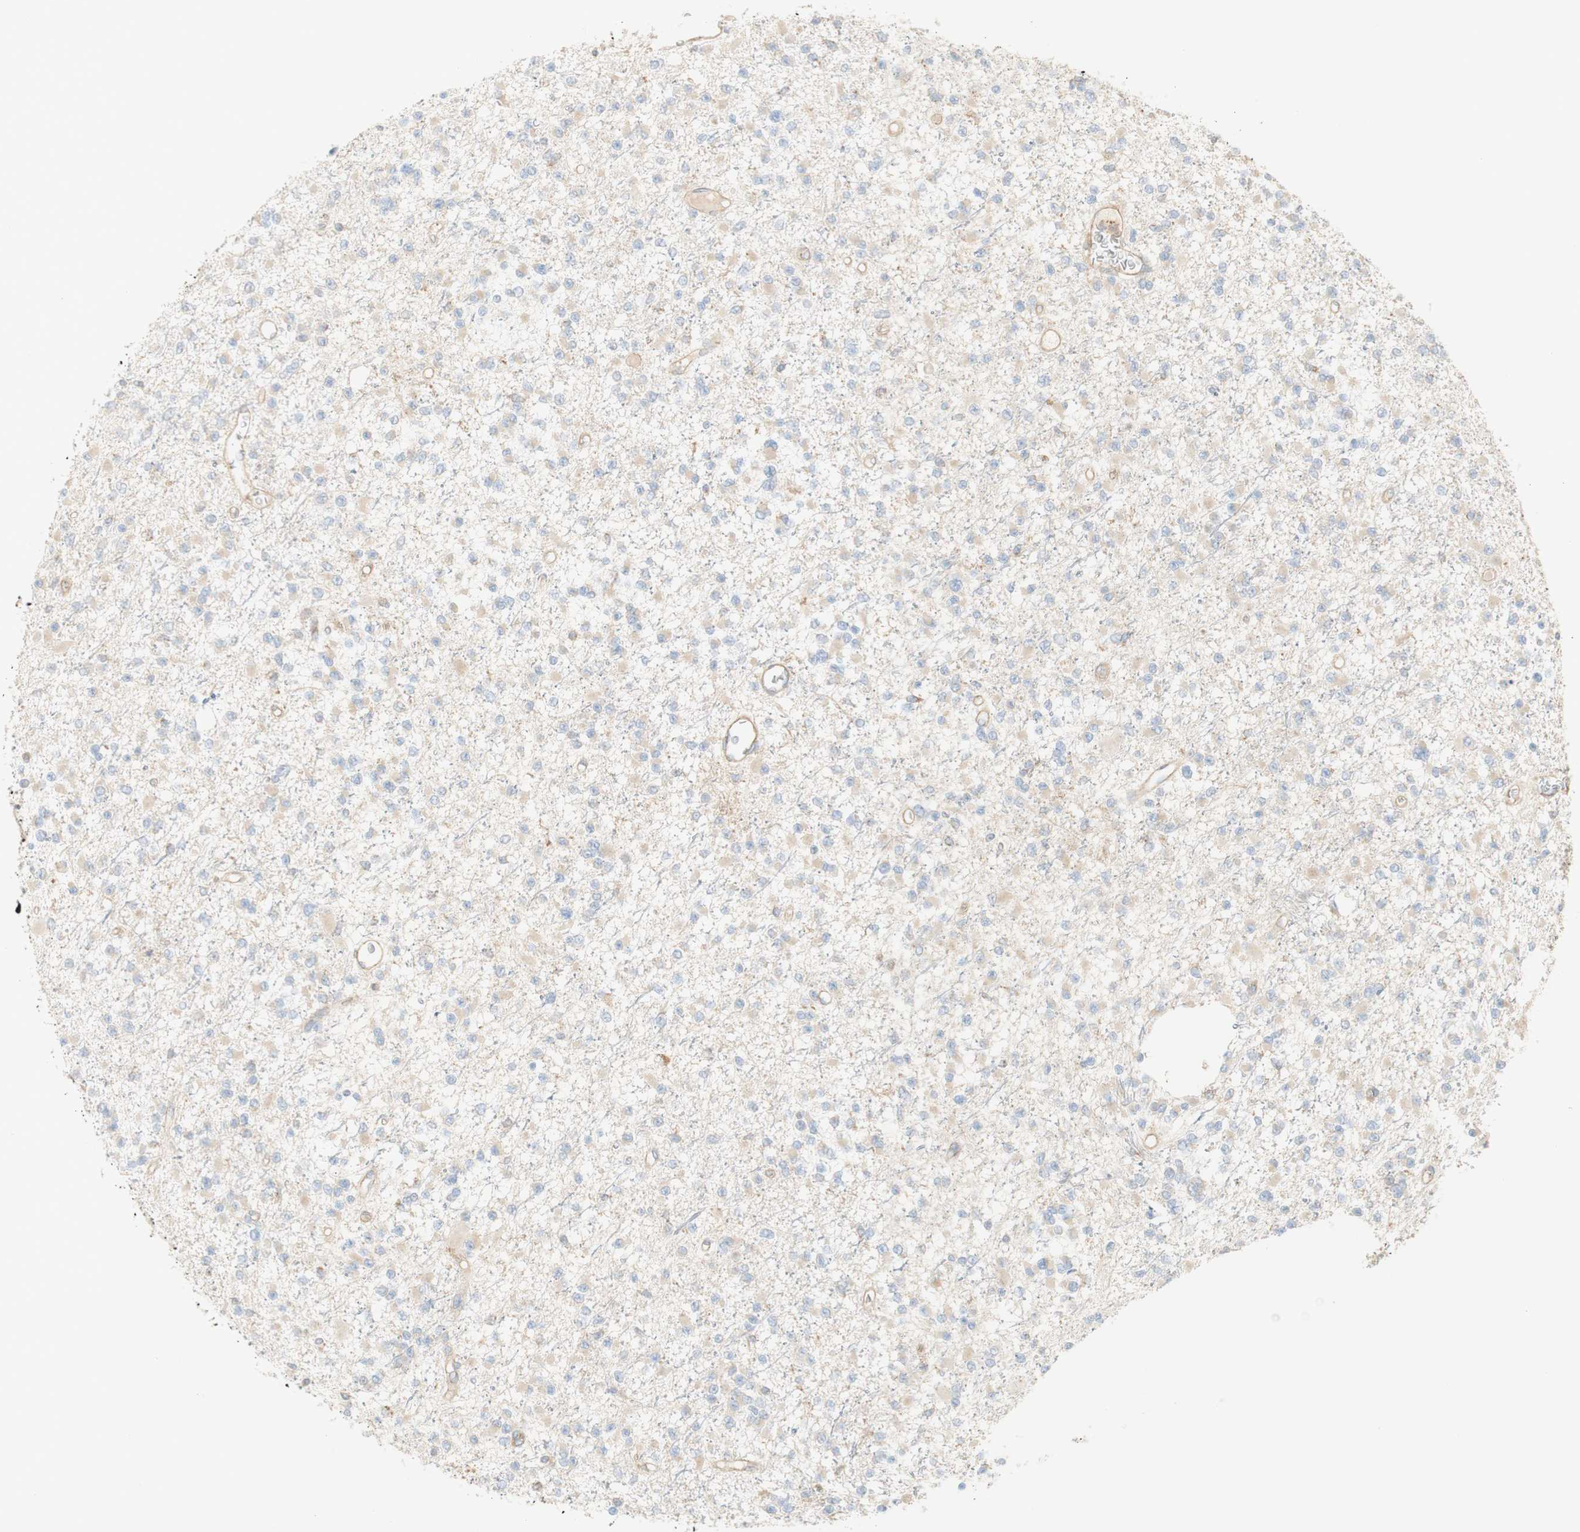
{"staining": {"intensity": "weak", "quantity": ">75%", "location": "cytoplasmic/membranous"}, "tissue": "glioma", "cell_type": "Tumor cells", "image_type": "cancer", "snomed": [{"axis": "morphology", "description": "Glioma, malignant, Low grade"}, {"axis": "topography", "description": "Brain"}], "caption": "Brown immunohistochemical staining in malignant glioma (low-grade) displays weak cytoplasmic/membranous staining in about >75% of tumor cells. The protein is shown in brown color, while the nuclei are stained blue.", "gene": "IKBKG", "patient": {"sex": "female", "age": 22}}